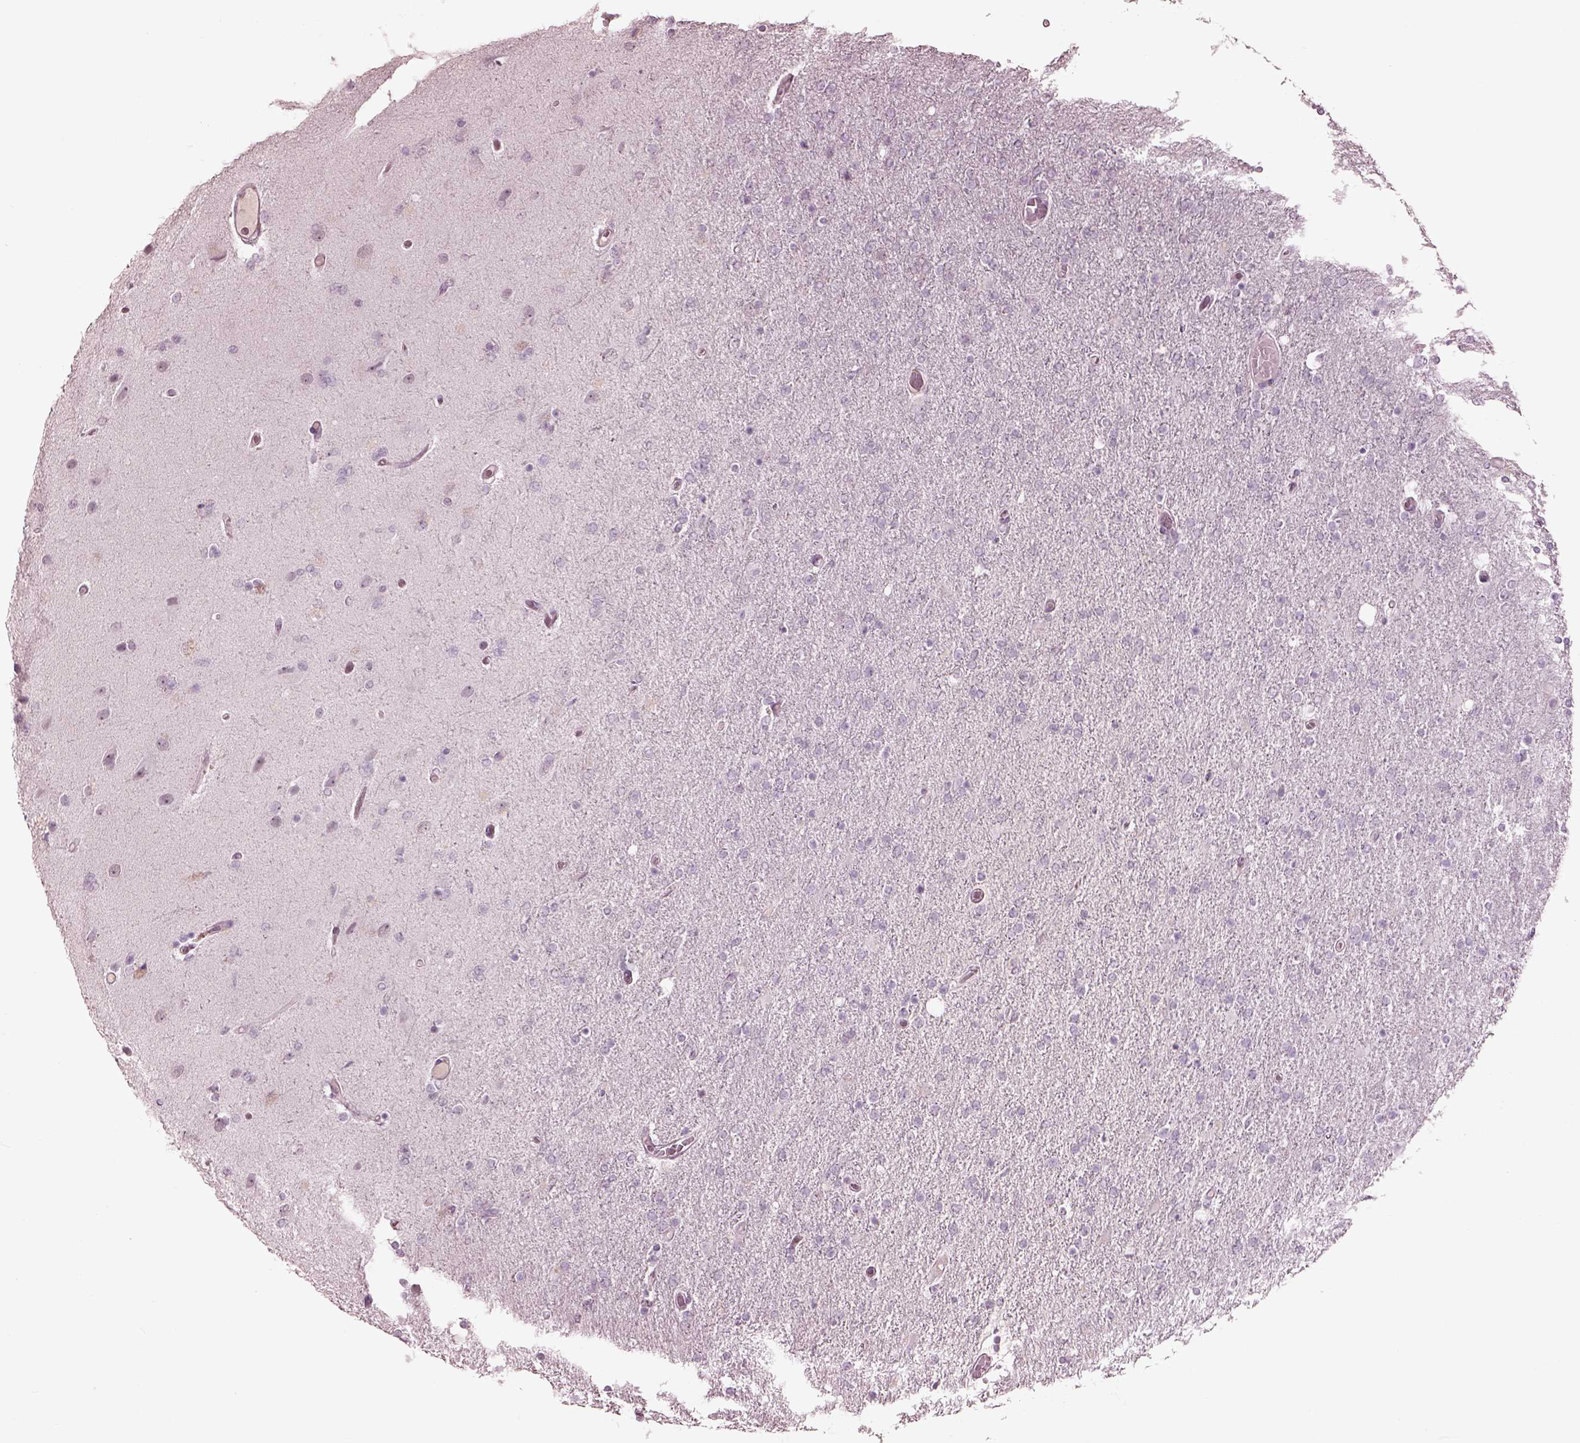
{"staining": {"intensity": "negative", "quantity": "none", "location": "none"}, "tissue": "glioma", "cell_type": "Tumor cells", "image_type": "cancer", "snomed": [{"axis": "morphology", "description": "Glioma, malignant, High grade"}, {"axis": "topography", "description": "Cerebral cortex"}], "caption": "The IHC histopathology image has no significant staining in tumor cells of glioma tissue.", "gene": "GARIN4", "patient": {"sex": "male", "age": 70}}